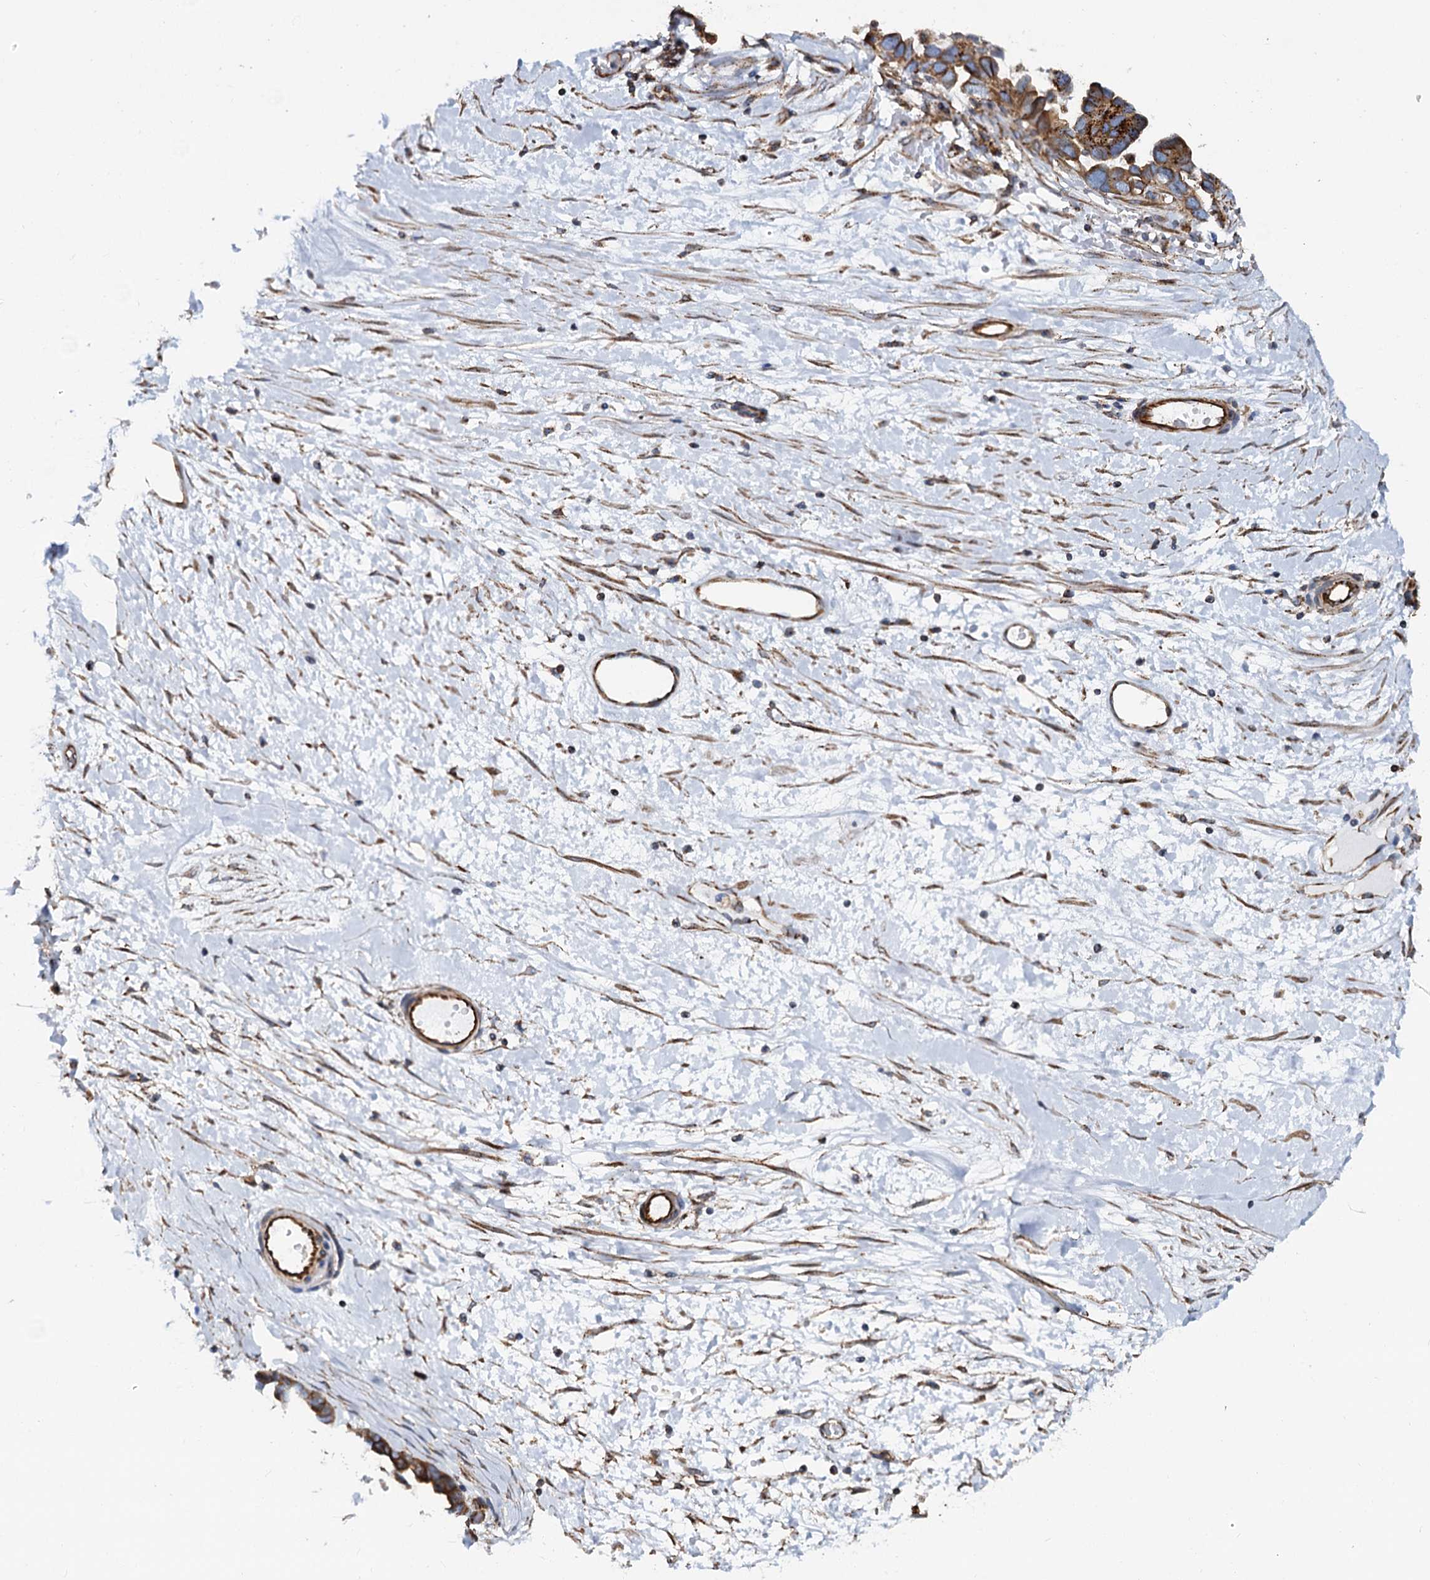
{"staining": {"intensity": "moderate", "quantity": ">75%", "location": "cytoplasmic/membranous"}, "tissue": "ovarian cancer", "cell_type": "Tumor cells", "image_type": "cancer", "snomed": [{"axis": "morphology", "description": "Cystadenocarcinoma, serous, NOS"}, {"axis": "topography", "description": "Ovary"}], "caption": "Immunohistochemical staining of ovarian cancer (serous cystadenocarcinoma) demonstrates medium levels of moderate cytoplasmic/membranous protein staining in about >75% of tumor cells.", "gene": "PSEN1", "patient": {"sex": "female", "age": 54}}